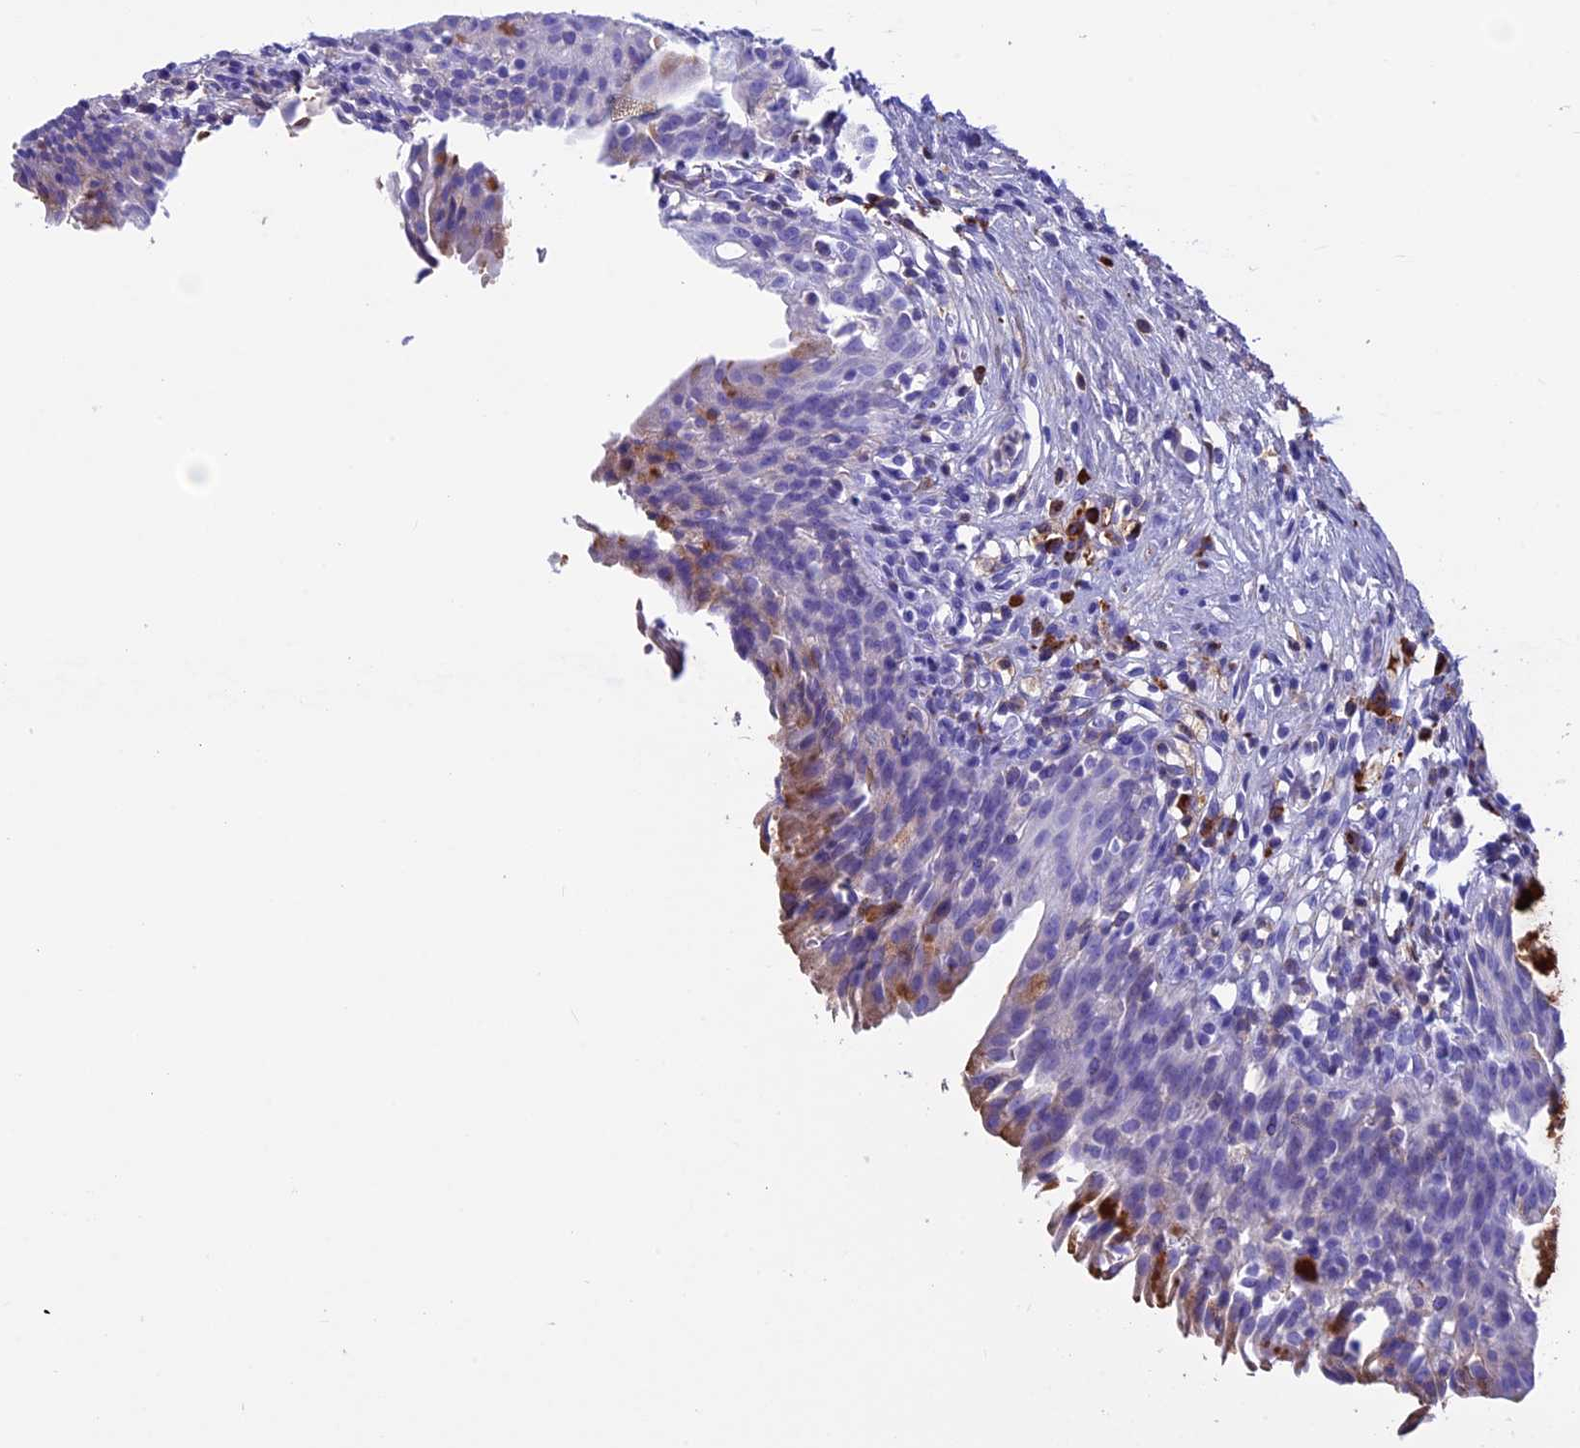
{"staining": {"intensity": "moderate", "quantity": "<25%", "location": "cytoplasmic/membranous"}, "tissue": "urinary bladder", "cell_type": "Urothelial cells", "image_type": "normal", "snomed": [{"axis": "morphology", "description": "Normal tissue, NOS"}, {"axis": "morphology", "description": "Inflammation, NOS"}, {"axis": "topography", "description": "Urinary bladder"}], "caption": "Protein positivity by immunohistochemistry reveals moderate cytoplasmic/membranous expression in about <25% of urothelial cells in unremarkable urinary bladder.", "gene": "IGSF6", "patient": {"sex": "male", "age": 63}}